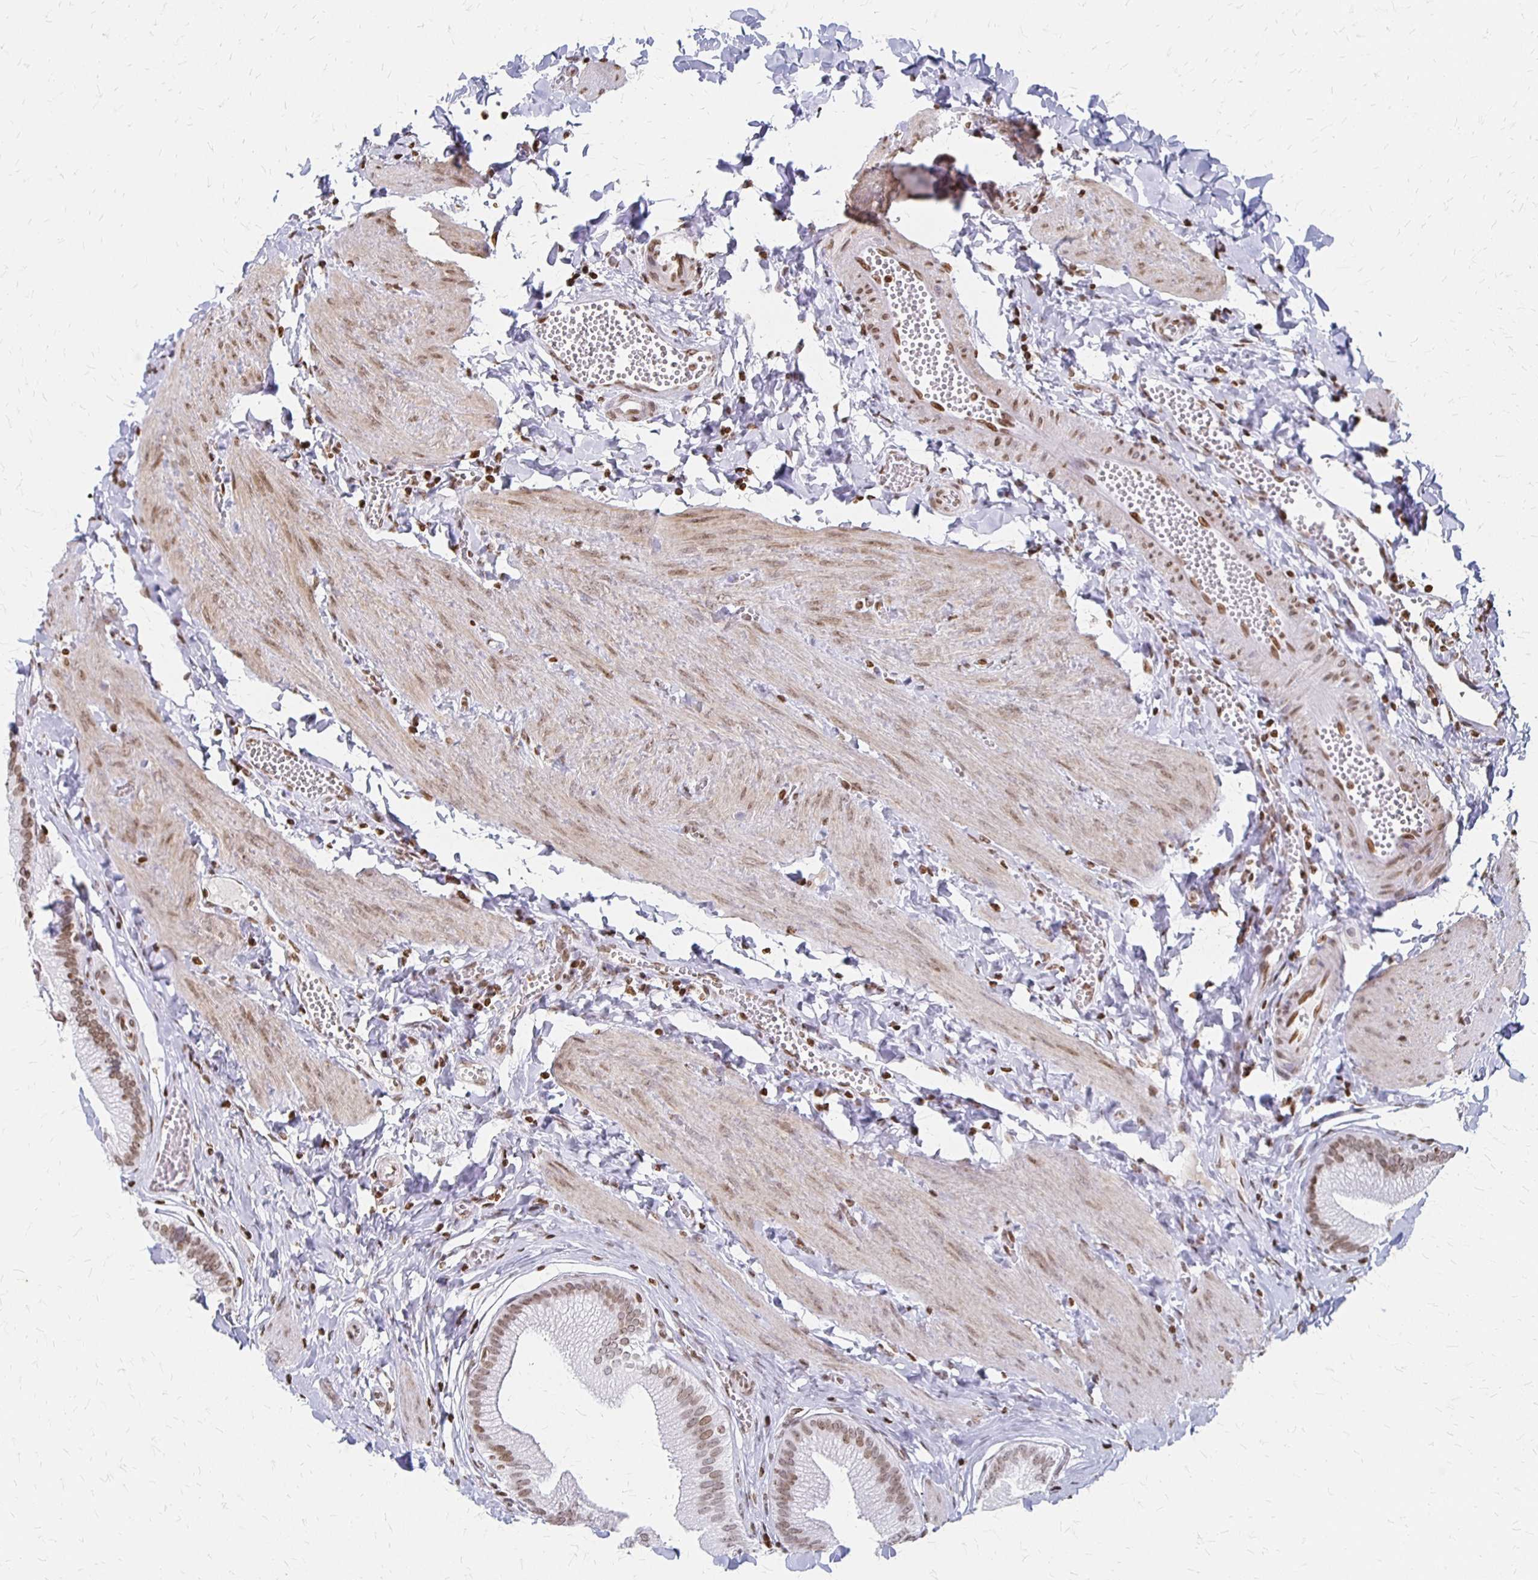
{"staining": {"intensity": "moderate", "quantity": ">75%", "location": "nuclear"}, "tissue": "gallbladder", "cell_type": "Glandular cells", "image_type": "normal", "snomed": [{"axis": "morphology", "description": "Normal tissue, NOS"}, {"axis": "topography", "description": "Gallbladder"}], "caption": "Protein staining of unremarkable gallbladder shows moderate nuclear staining in about >75% of glandular cells. (IHC, brightfield microscopy, high magnification).", "gene": "ZNF280C", "patient": {"sex": "male", "age": 17}}